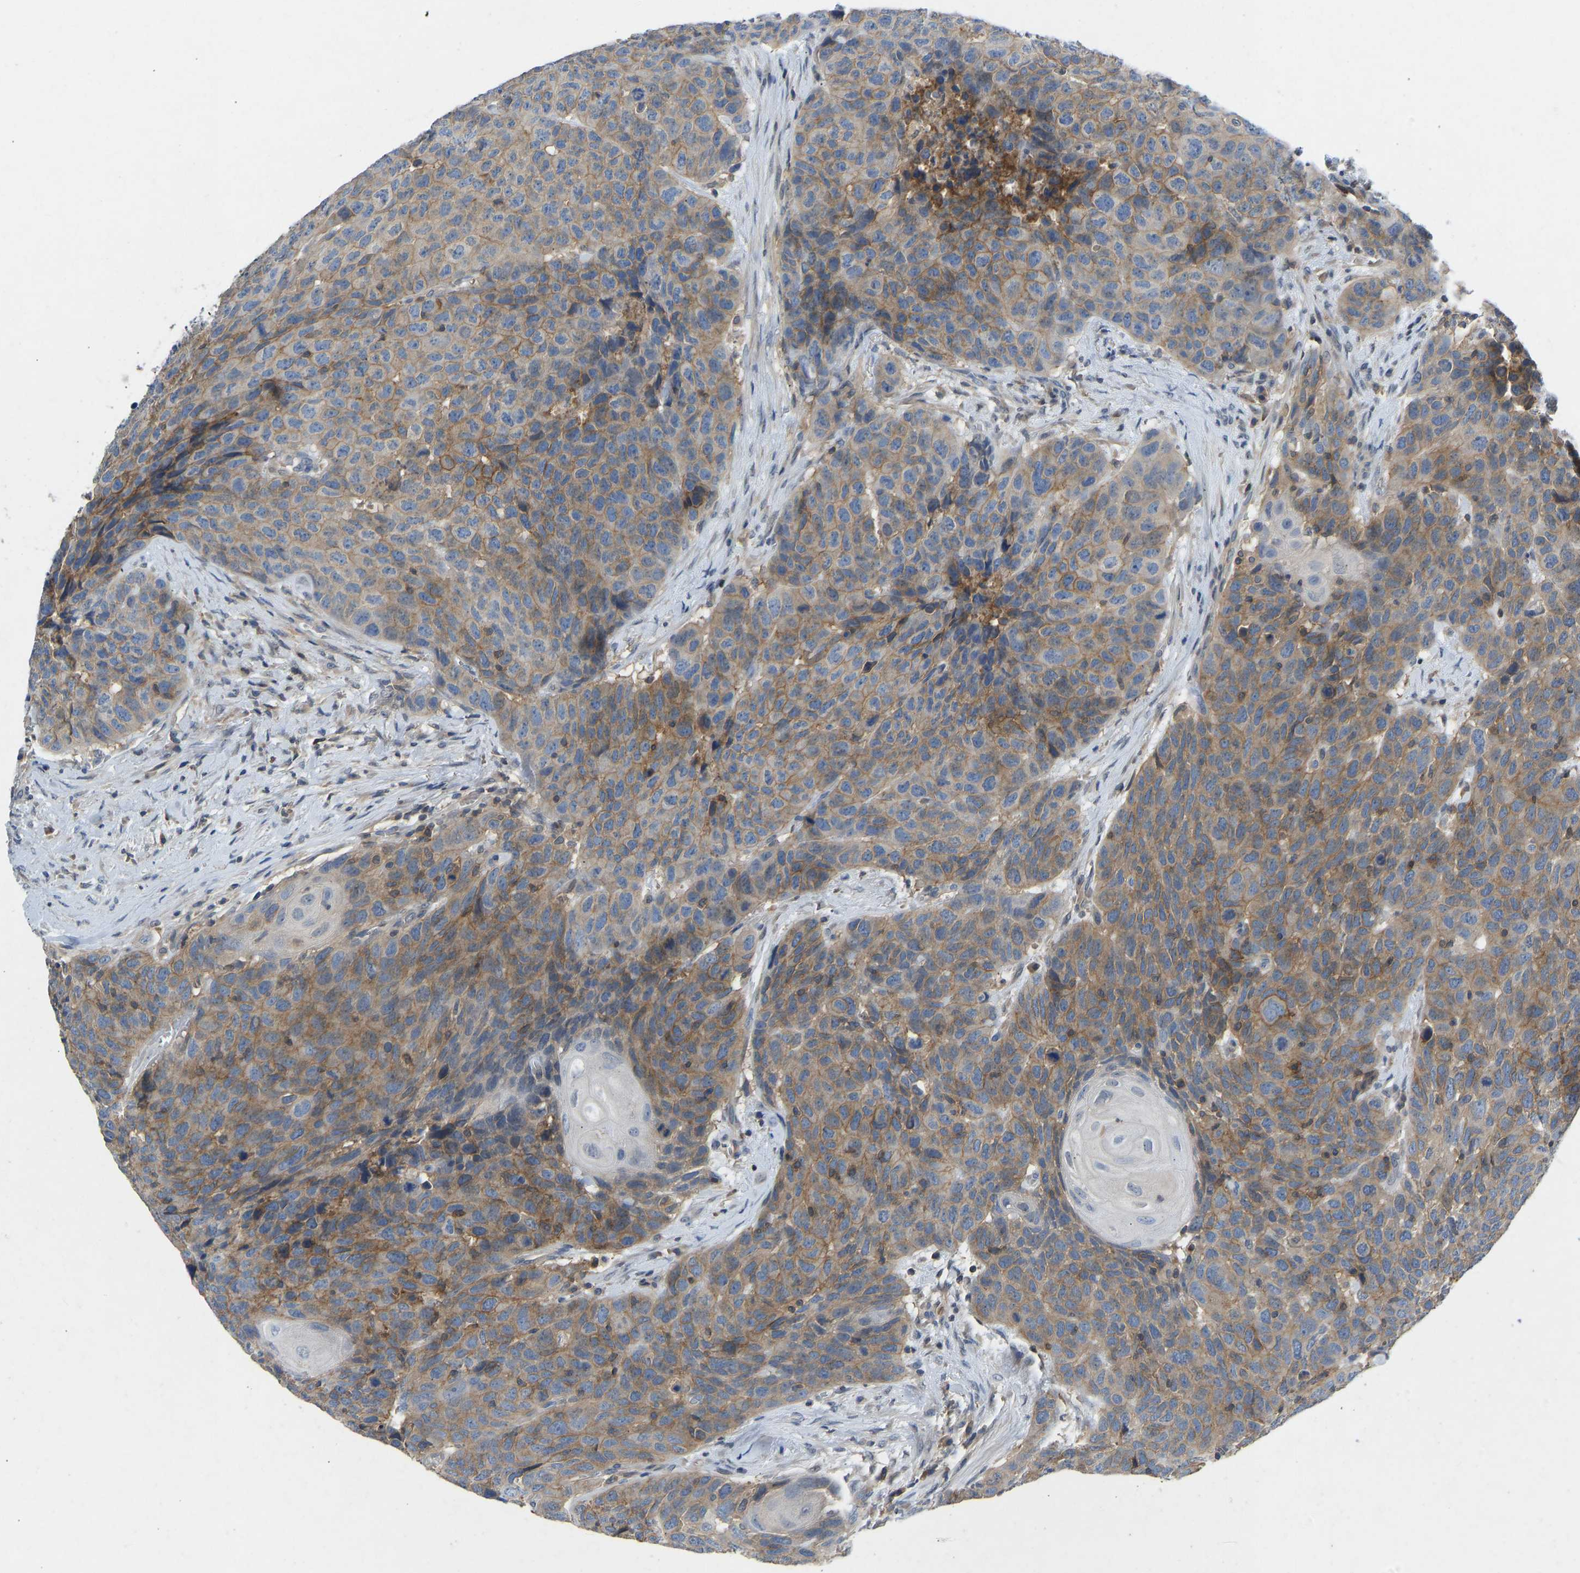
{"staining": {"intensity": "moderate", "quantity": ">75%", "location": "cytoplasmic/membranous"}, "tissue": "head and neck cancer", "cell_type": "Tumor cells", "image_type": "cancer", "snomed": [{"axis": "morphology", "description": "Squamous cell carcinoma, NOS"}, {"axis": "topography", "description": "Head-Neck"}], "caption": "This micrograph exhibits head and neck cancer (squamous cell carcinoma) stained with IHC to label a protein in brown. The cytoplasmic/membranous of tumor cells show moderate positivity for the protein. Nuclei are counter-stained blue.", "gene": "NDRG3", "patient": {"sex": "male", "age": 66}}